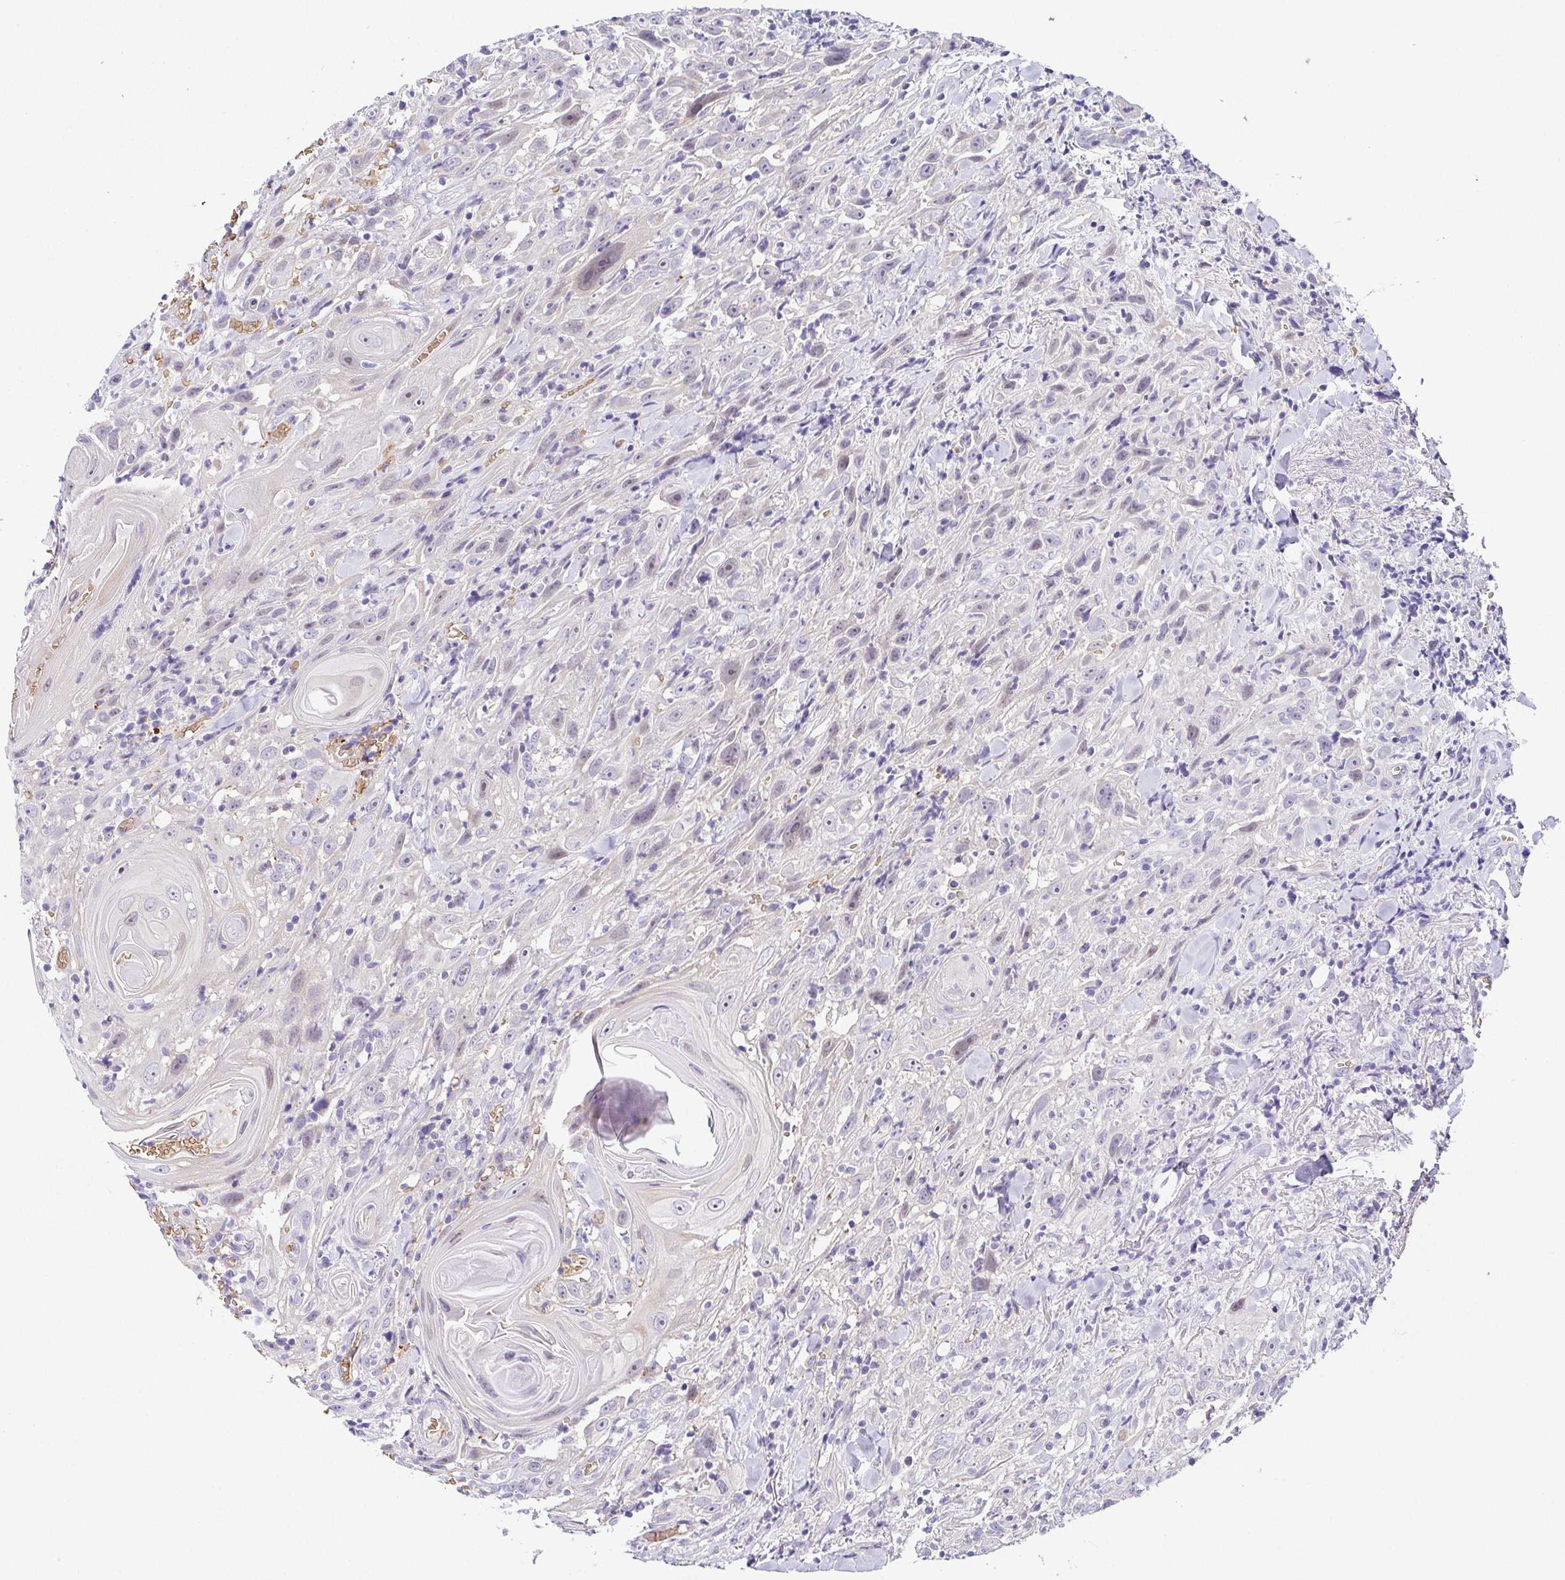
{"staining": {"intensity": "negative", "quantity": "none", "location": "none"}, "tissue": "head and neck cancer", "cell_type": "Tumor cells", "image_type": "cancer", "snomed": [{"axis": "morphology", "description": "Squamous cell carcinoma, NOS"}, {"axis": "topography", "description": "Head-Neck"}], "caption": "Squamous cell carcinoma (head and neck) stained for a protein using IHC reveals no positivity tumor cells.", "gene": "FAM162B", "patient": {"sex": "female", "age": 95}}